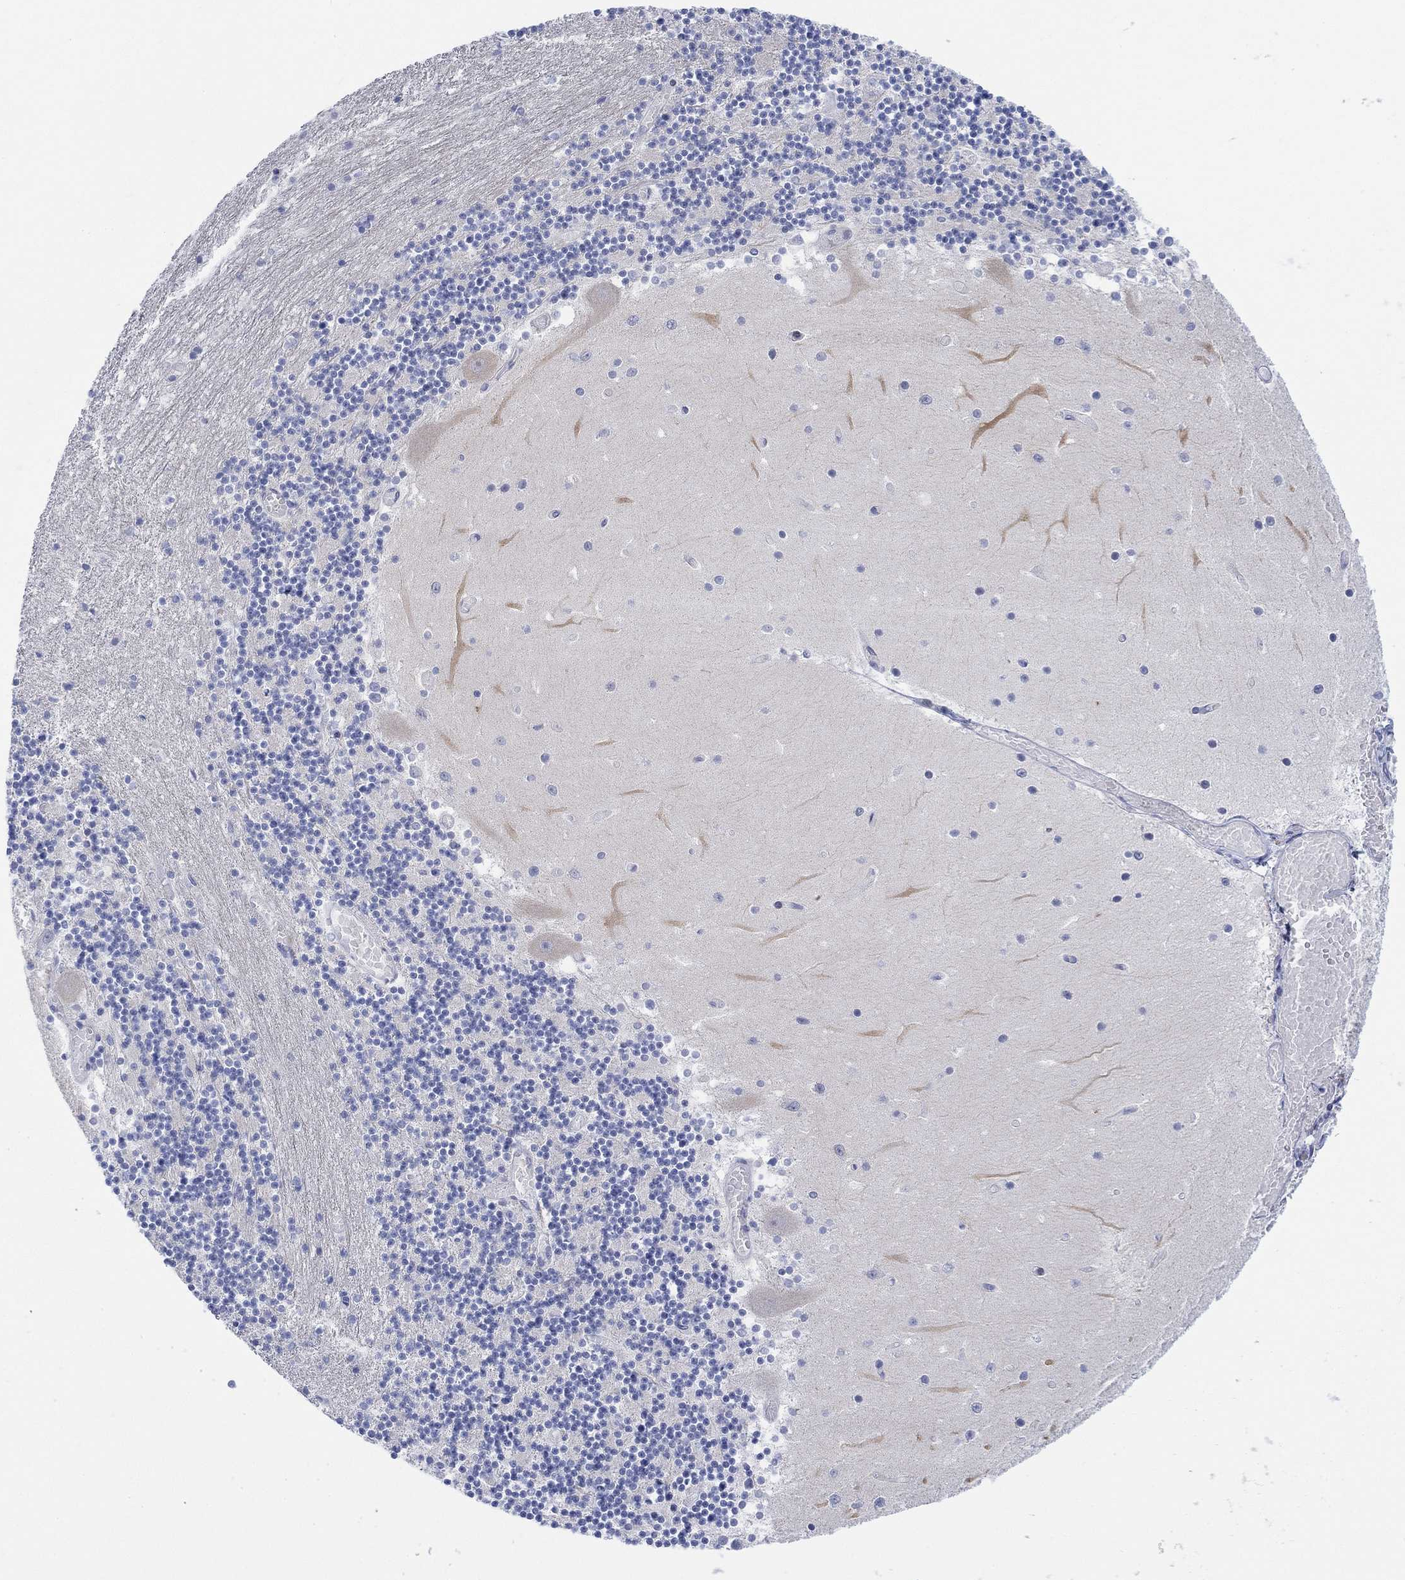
{"staining": {"intensity": "negative", "quantity": "none", "location": "none"}, "tissue": "cerebellum", "cell_type": "Cells in granular layer", "image_type": "normal", "snomed": [{"axis": "morphology", "description": "Normal tissue, NOS"}, {"axis": "topography", "description": "Cerebellum"}], "caption": "DAB immunohistochemical staining of normal human cerebellum reveals no significant positivity in cells in granular layer.", "gene": "TLDC2", "patient": {"sex": "female", "age": 28}}